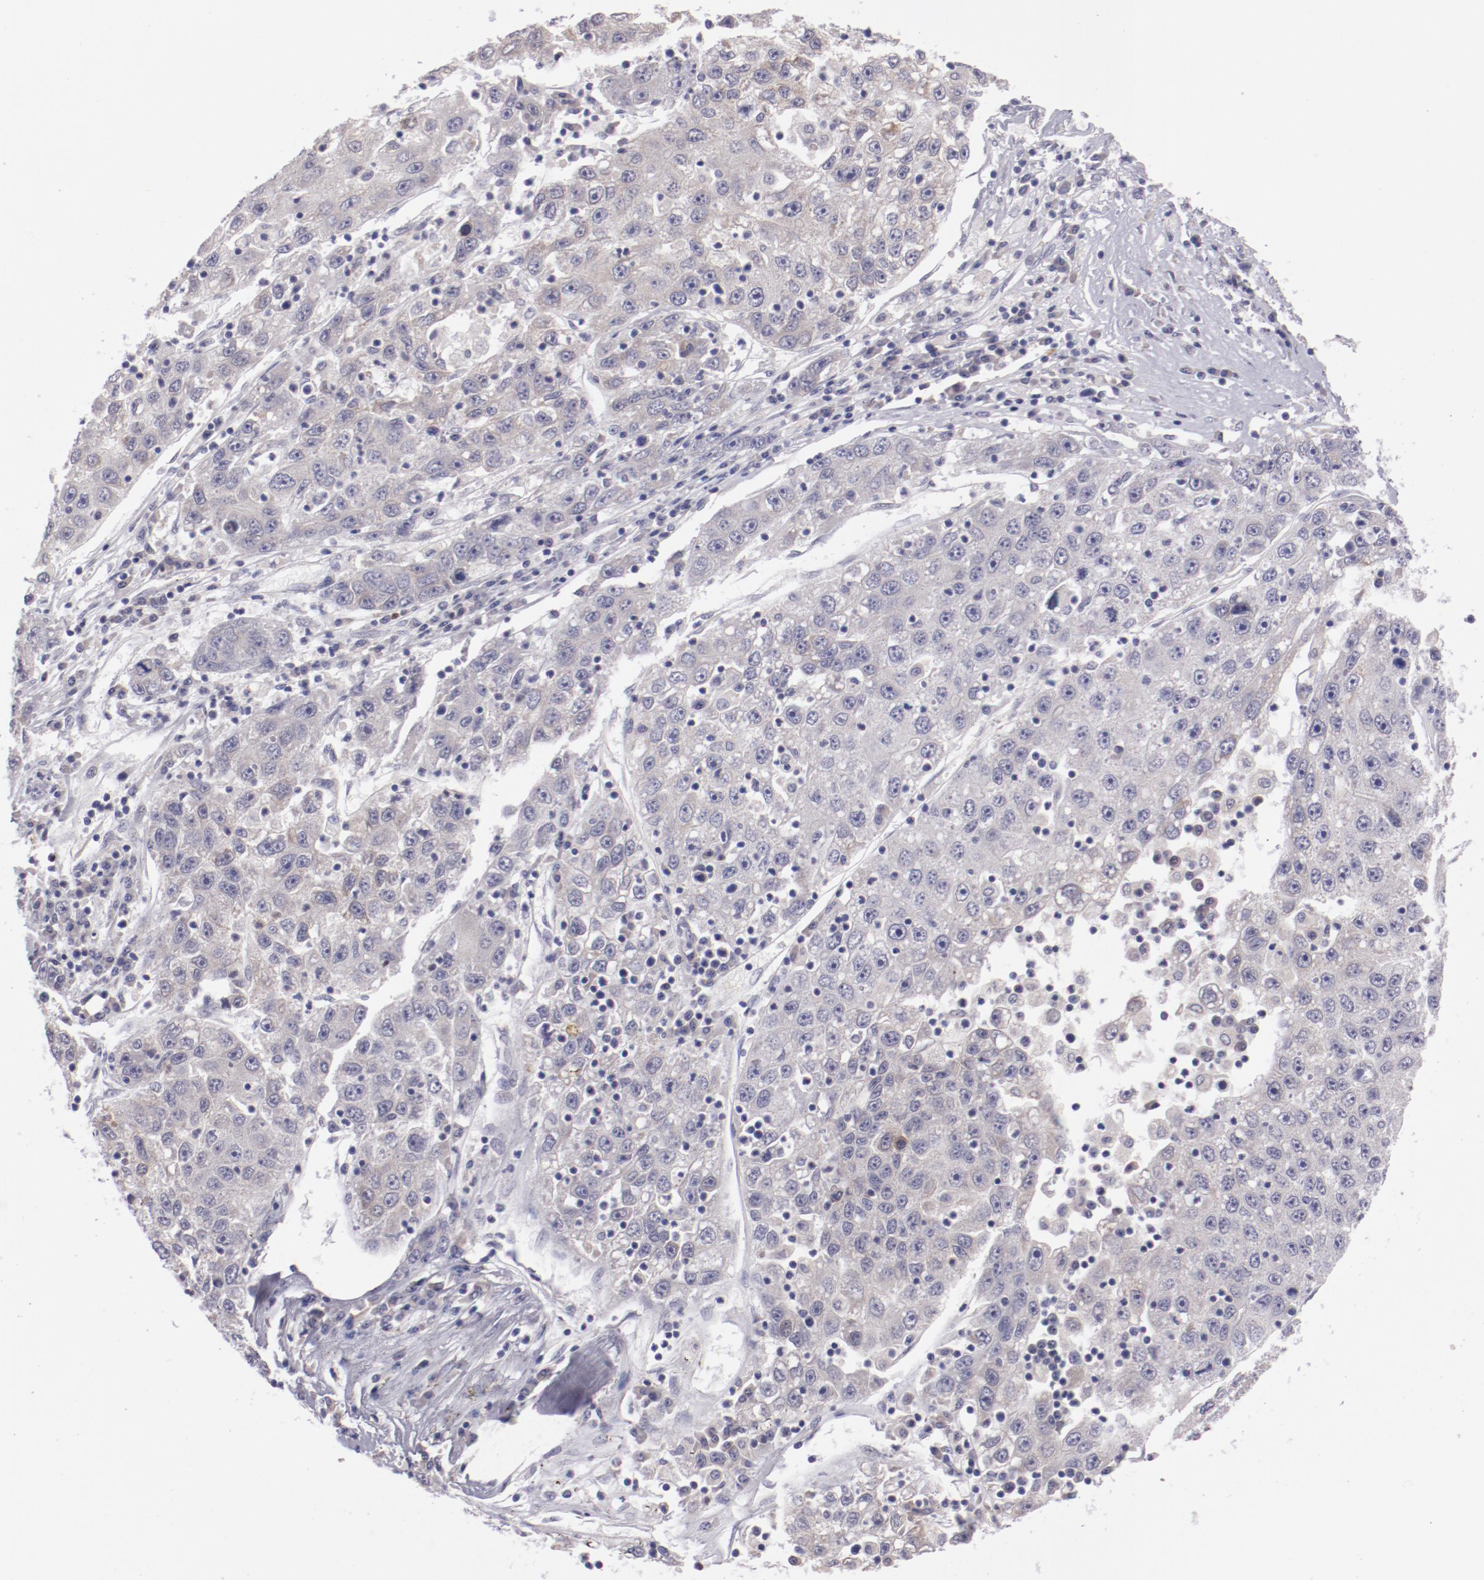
{"staining": {"intensity": "weak", "quantity": "25%-75%", "location": "cytoplasmic/membranous"}, "tissue": "liver cancer", "cell_type": "Tumor cells", "image_type": "cancer", "snomed": [{"axis": "morphology", "description": "Carcinoma, Hepatocellular, NOS"}, {"axis": "topography", "description": "Liver"}], "caption": "About 25%-75% of tumor cells in liver cancer reveal weak cytoplasmic/membranous protein positivity as visualized by brown immunohistochemical staining.", "gene": "TRAF3", "patient": {"sex": "male", "age": 49}}